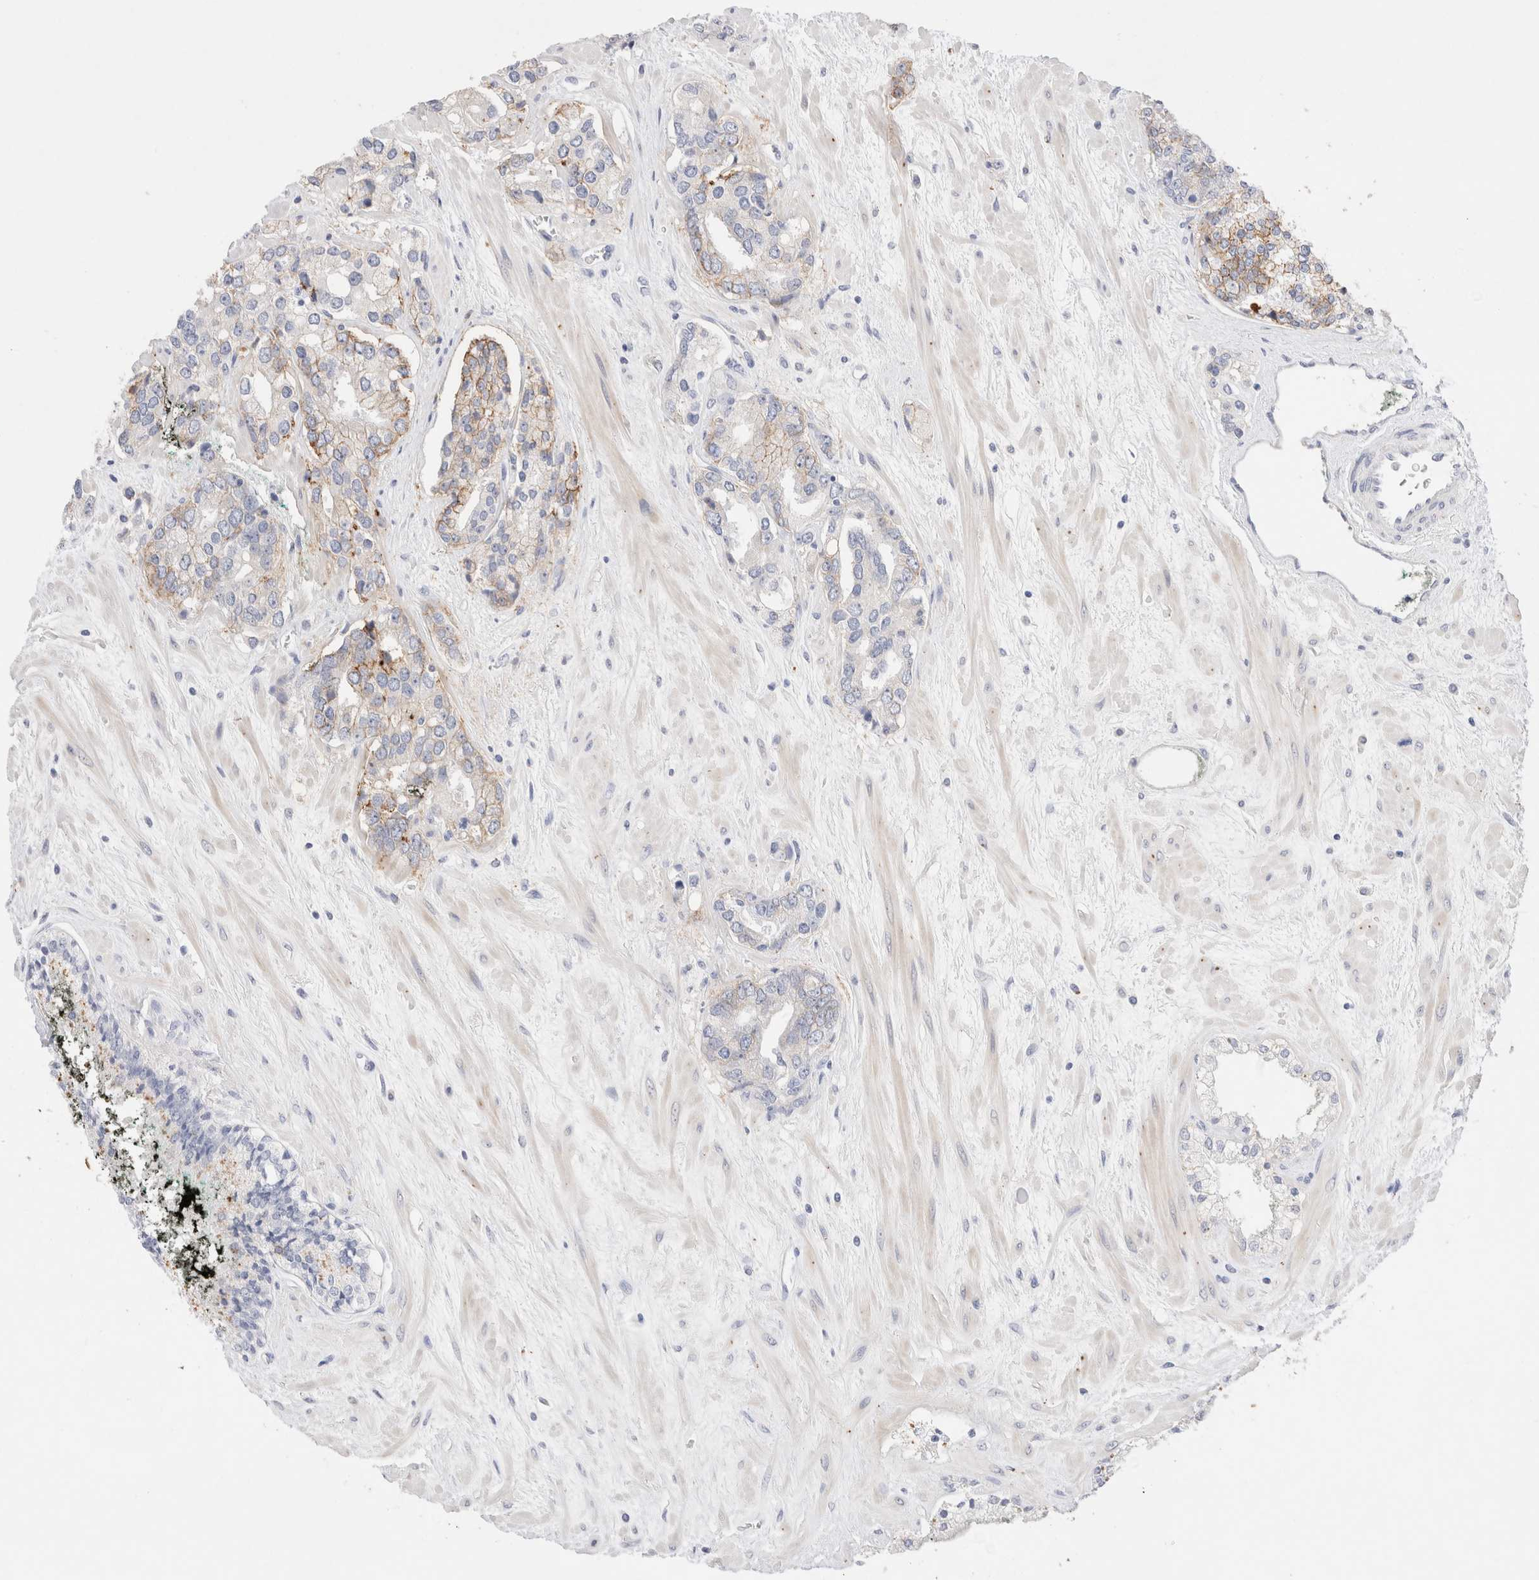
{"staining": {"intensity": "moderate", "quantity": "<25%", "location": "cytoplasmic/membranous"}, "tissue": "prostate cancer", "cell_type": "Tumor cells", "image_type": "cancer", "snomed": [{"axis": "morphology", "description": "Adenocarcinoma, High grade"}, {"axis": "topography", "description": "Prostate"}], "caption": "There is low levels of moderate cytoplasmic/membranous staining in tumor cells of high-grade adenocarcinoma (prostate), as demonstrated by immunohistochemical staining (brown color).", "gene": "EPCAM", "patient": {"sex": "male", "age": 71}}